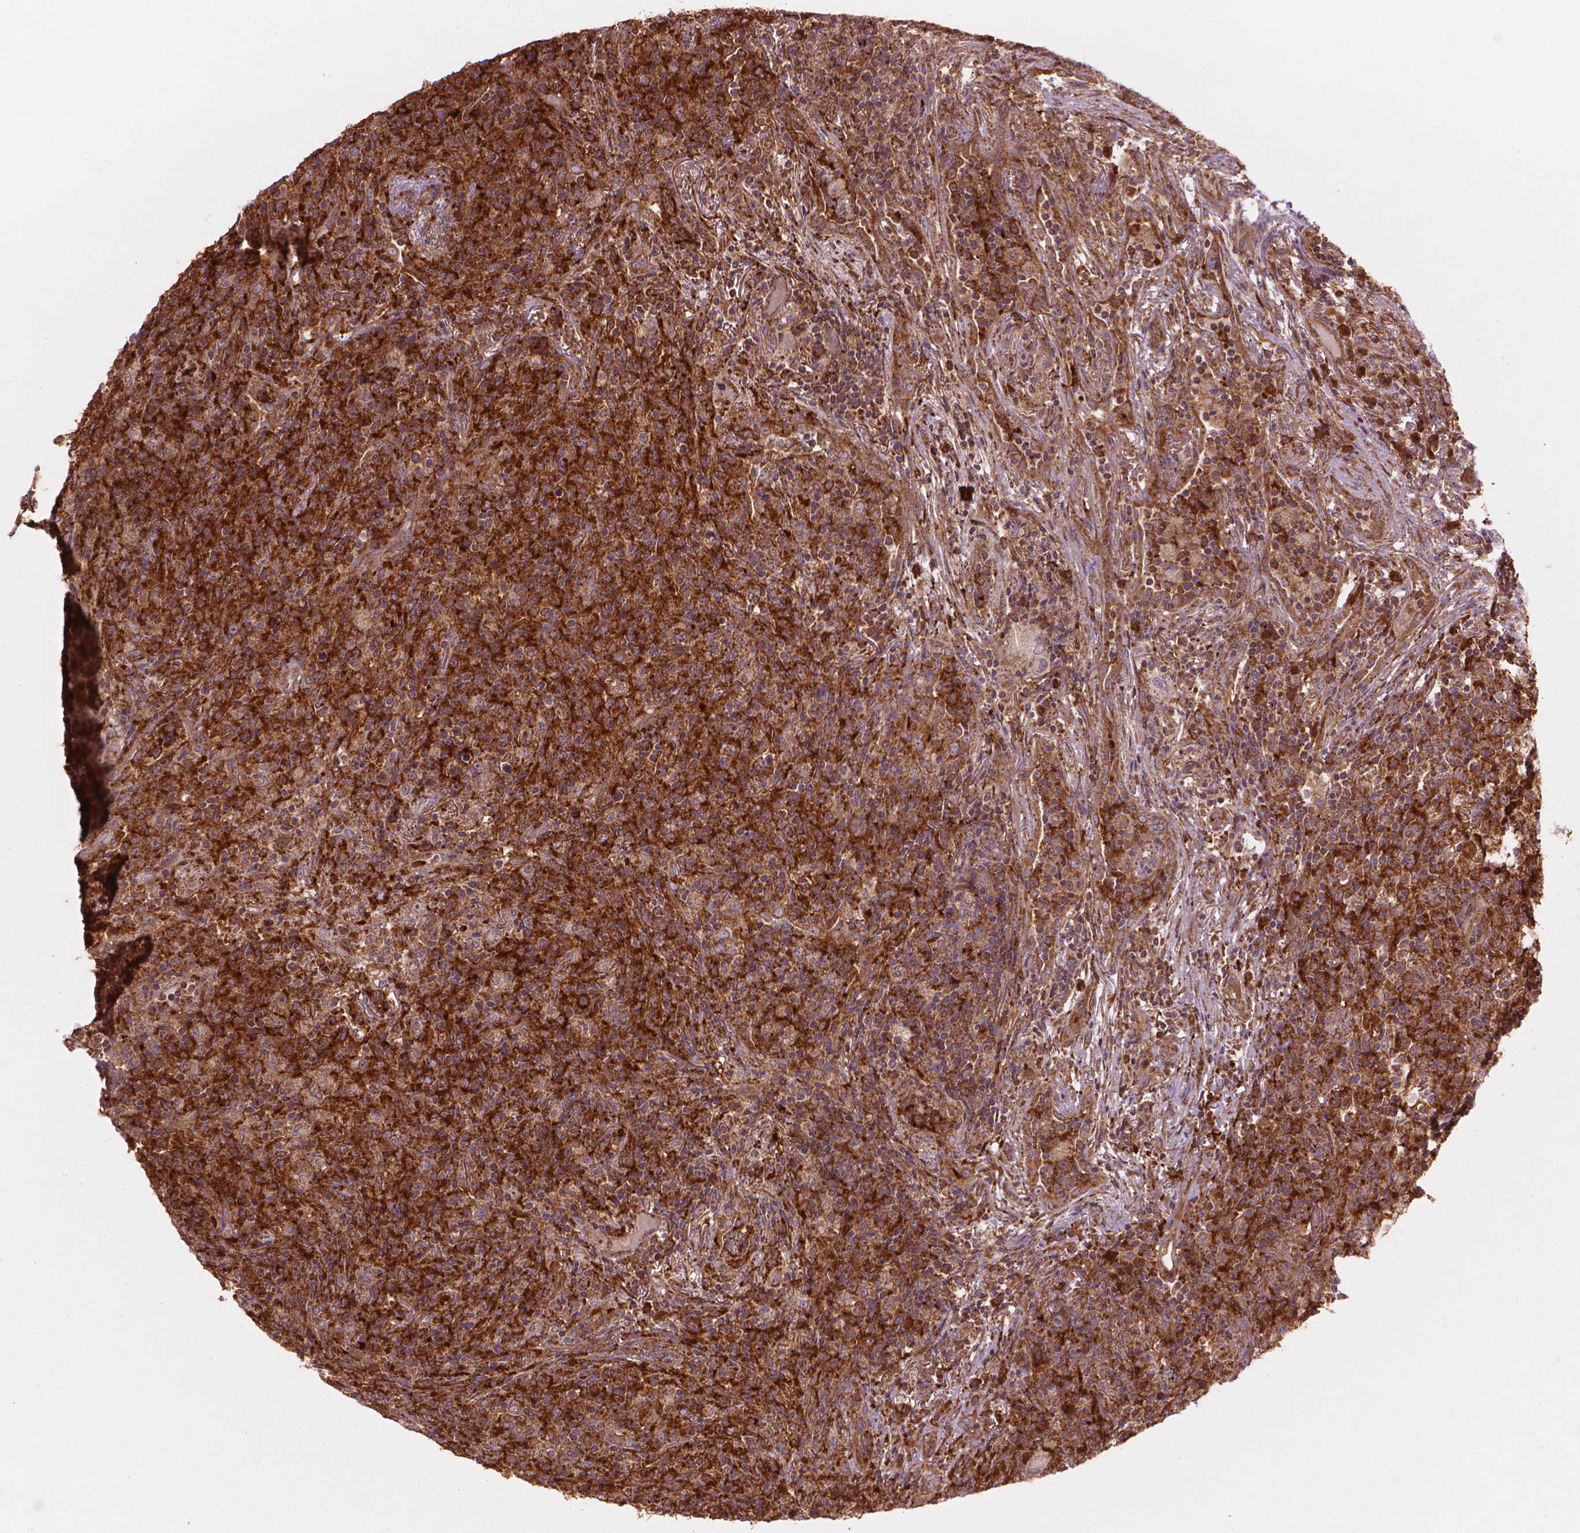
{"staining": {"intensity": "strong", "quantity": ">75%", "location": "cytoplasmic/membranous"}, "tissue": "lymphoma", "cell_type": "Tumor cells", "image_type": "cancer", "snomed": [{"axis": "morphology", "description": "Malignant lymphoma, non-Hodgkin's type, High grade"}, {"axis": "topography", "description": "Lung"}], "caption": "The image shows staining of high-grade malignant lymphoma, non-Hodgkin's type, revealing strong cytoplasmic/membranous protein staining (brown color) within tumor cells. The staining was performed using DAB, with brown indicating positive protein expression. Nuclei are stained blue with hematoxylin.", "gene": "VARS2", "patient": {"sex": "male", "age": 79}}